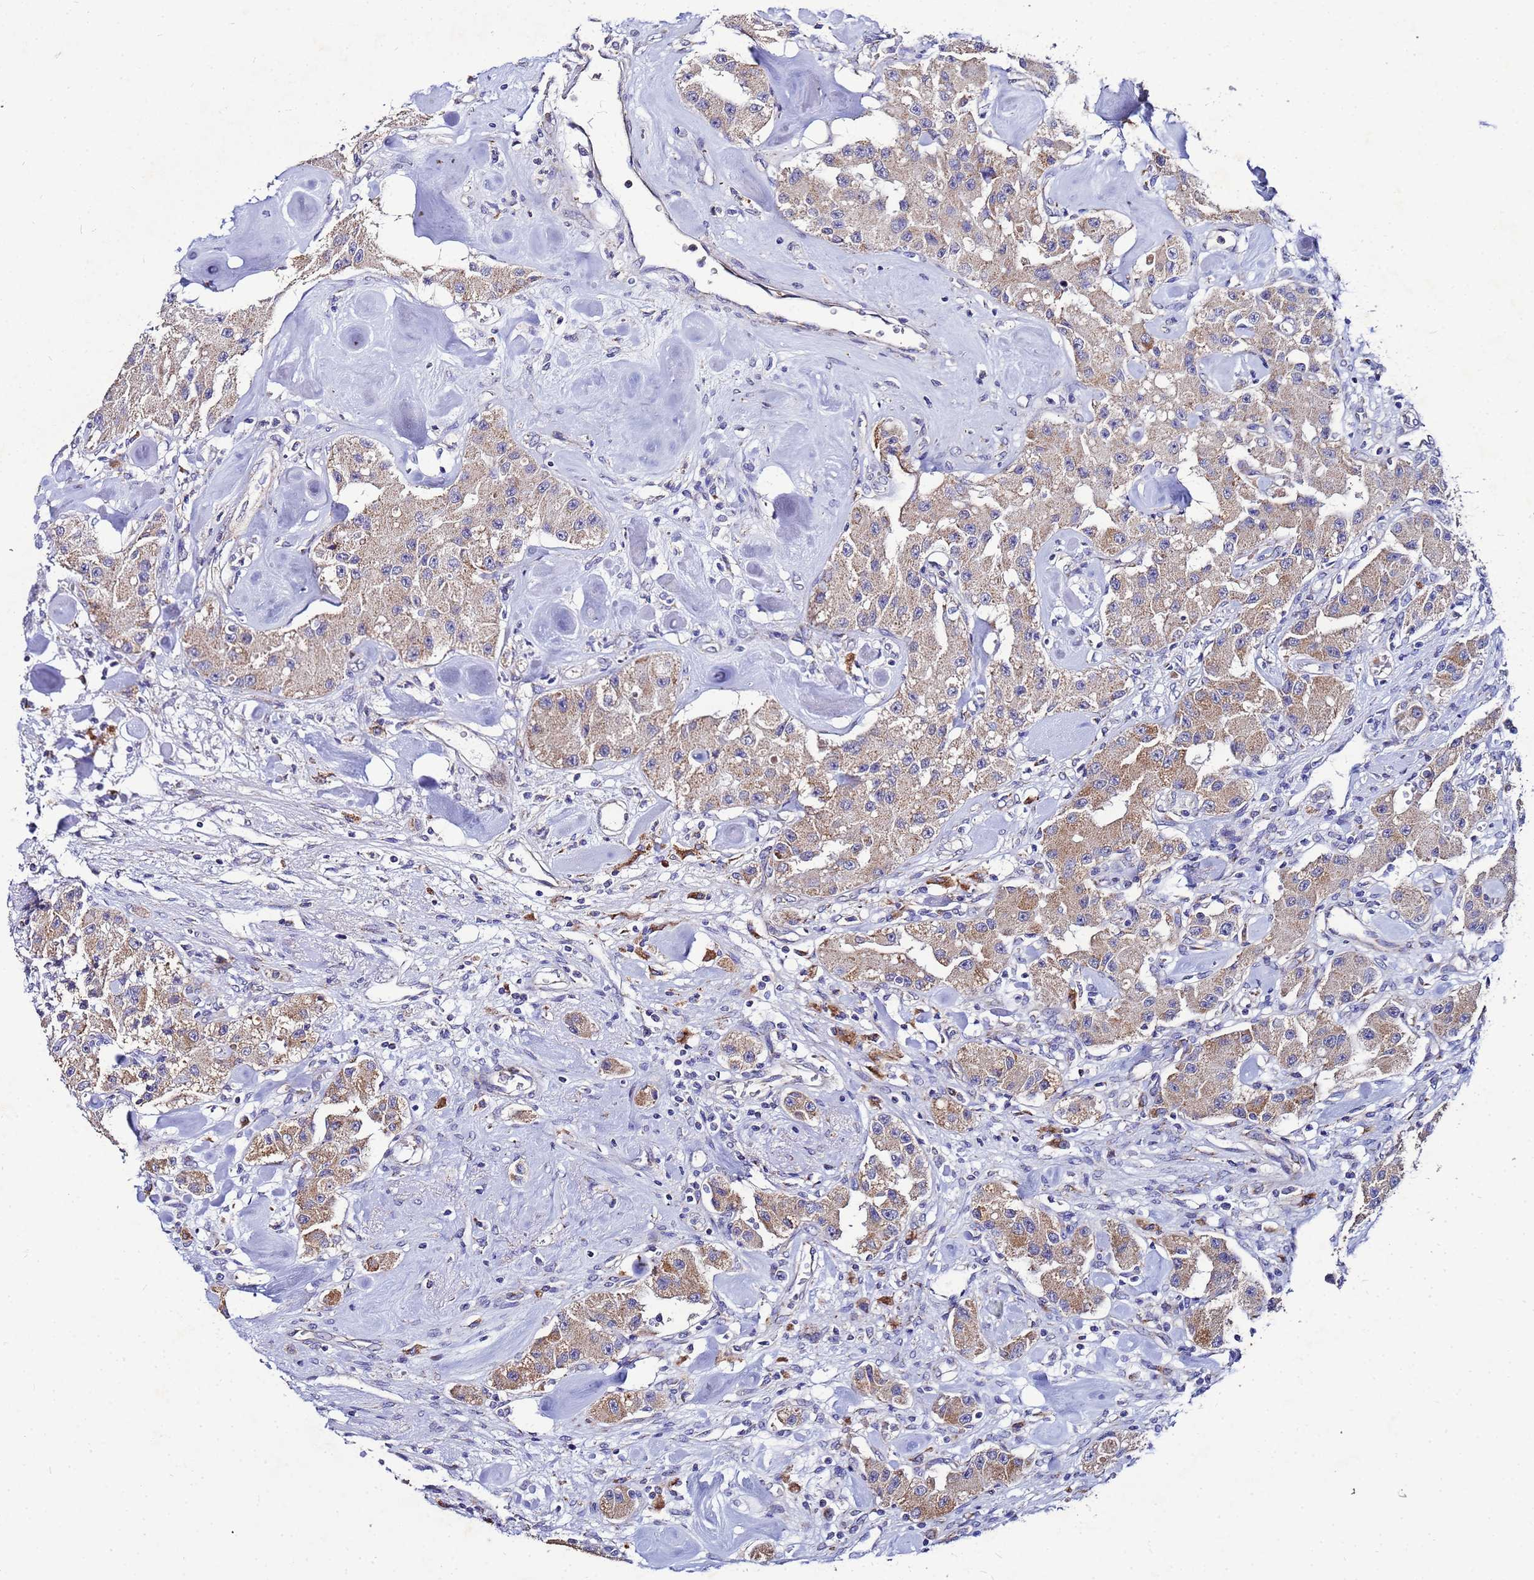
{"staining": {"intensity": "moderate", "quantity": ">75%", "location": "cytoplasmic/membranous"}, "tissue": "carcinoid", "cell_type": "Tumor cells", "image_type": "cancer", "snomed": [{"axis": "morphology", "description": "Carcinoid, malignant, NOS"}, {"axis": "topography", "description": "Pancreas"}], "caption": "Immunohistochemical staining of carcinoid displays medium levels of moderate cytoplasmic/membranous expression in approximately >75% of tumor cells.", "gene": "FAHD2A", "patient": {"sex": "male", "age": 41}}